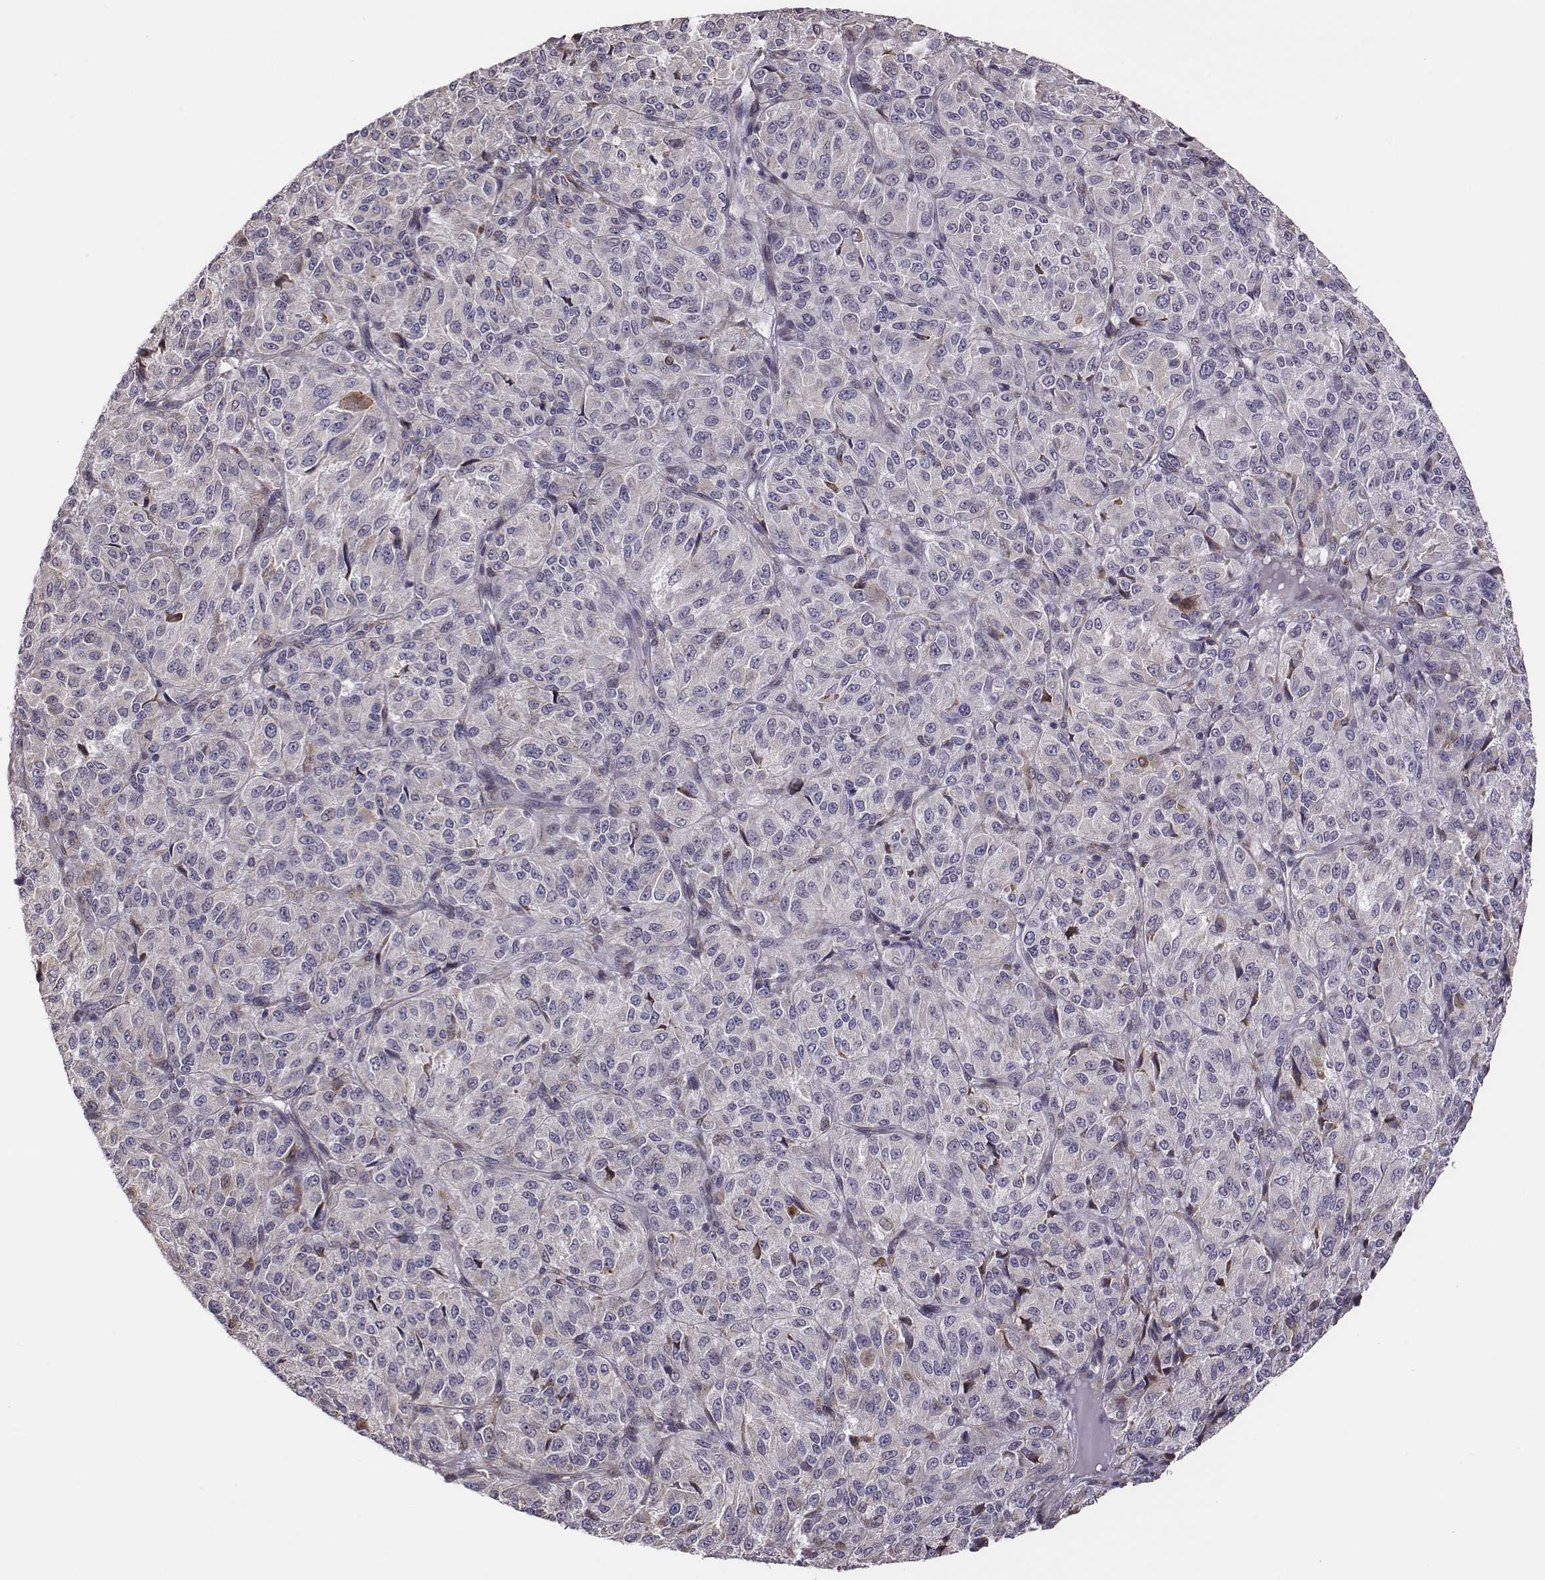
{"staining": {"intensity": "negative", "quantity": "none", "location": "none"}, "tissue": "melanoma", "cell_type": "Tumor cells", "image_type": "cancer", "snomed": [{"axis": "morphology", "description": "Malignant melanoma, Metastatic site"}, {"axis": "topography", "description": "Brain"}], "caption": "DAB (3,3'-diaminobenzidine) immunohistochemical staining of human malignant melanoma (metastatic site) demonstrates no significant positivity in tumor cells.", "gene": "SELENOI", "patient": {"sex": "female", "age": 56}}